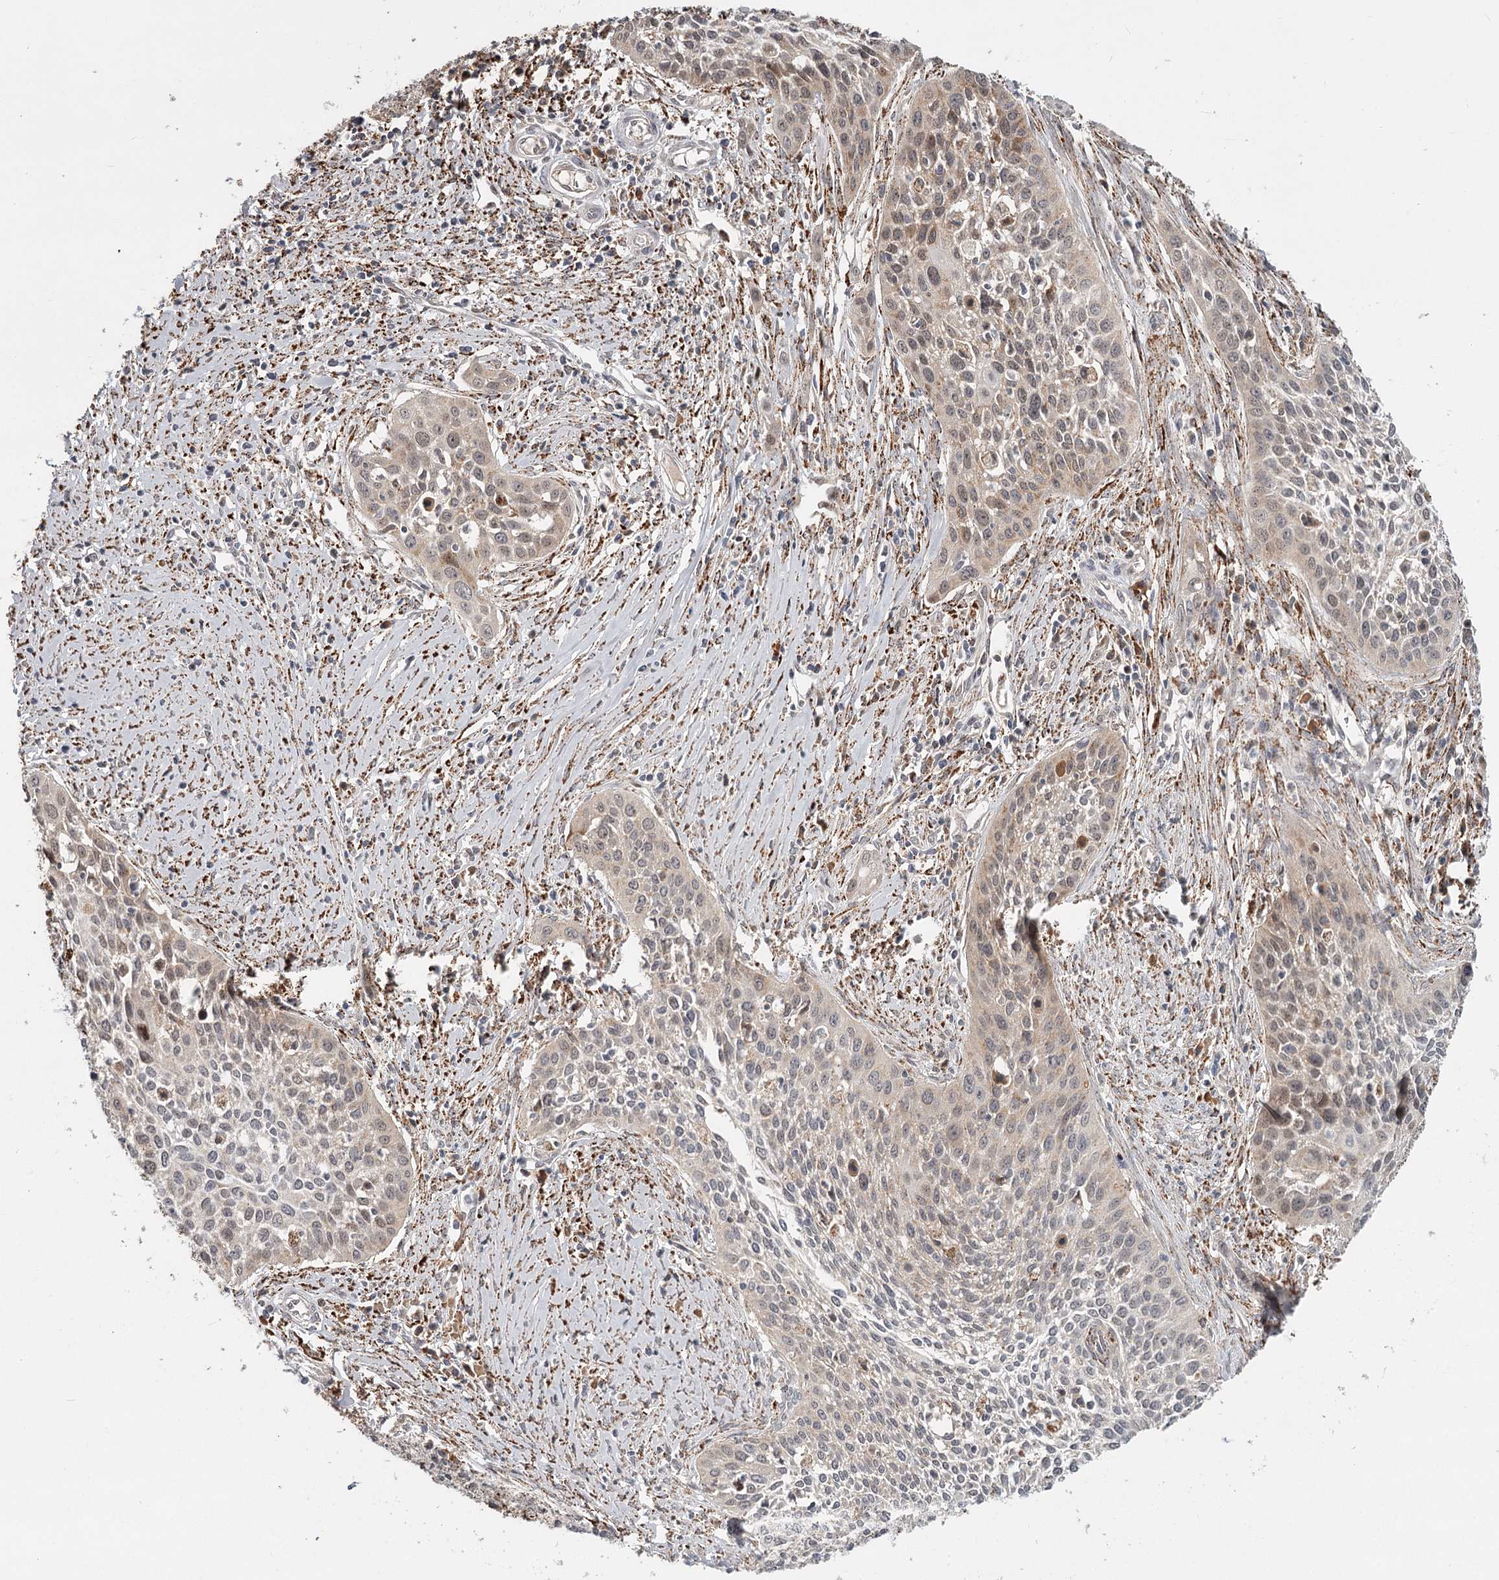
{"staining": {"intensity": "weak", "quantity": "<25%", "location": "cytoplasmic/membranous"}, "tissue": "cervical cancer", "cell_type": "Tumor cells", "image_type": "cancer", "snomed": [{"axis": "morphology", "description": "Squamous cell carcinoma, NOS"}, {"axis": "topography", "description": "Cervix"}], "caption": "There is no significant staining in tumor cells of squamous cell carcinoma (cervical). (Immunohistochemistry (ihc), brightfield microscopy, high magnification).", "gene": "CDC123", "patient": {"sex": "female", "age": 34}}